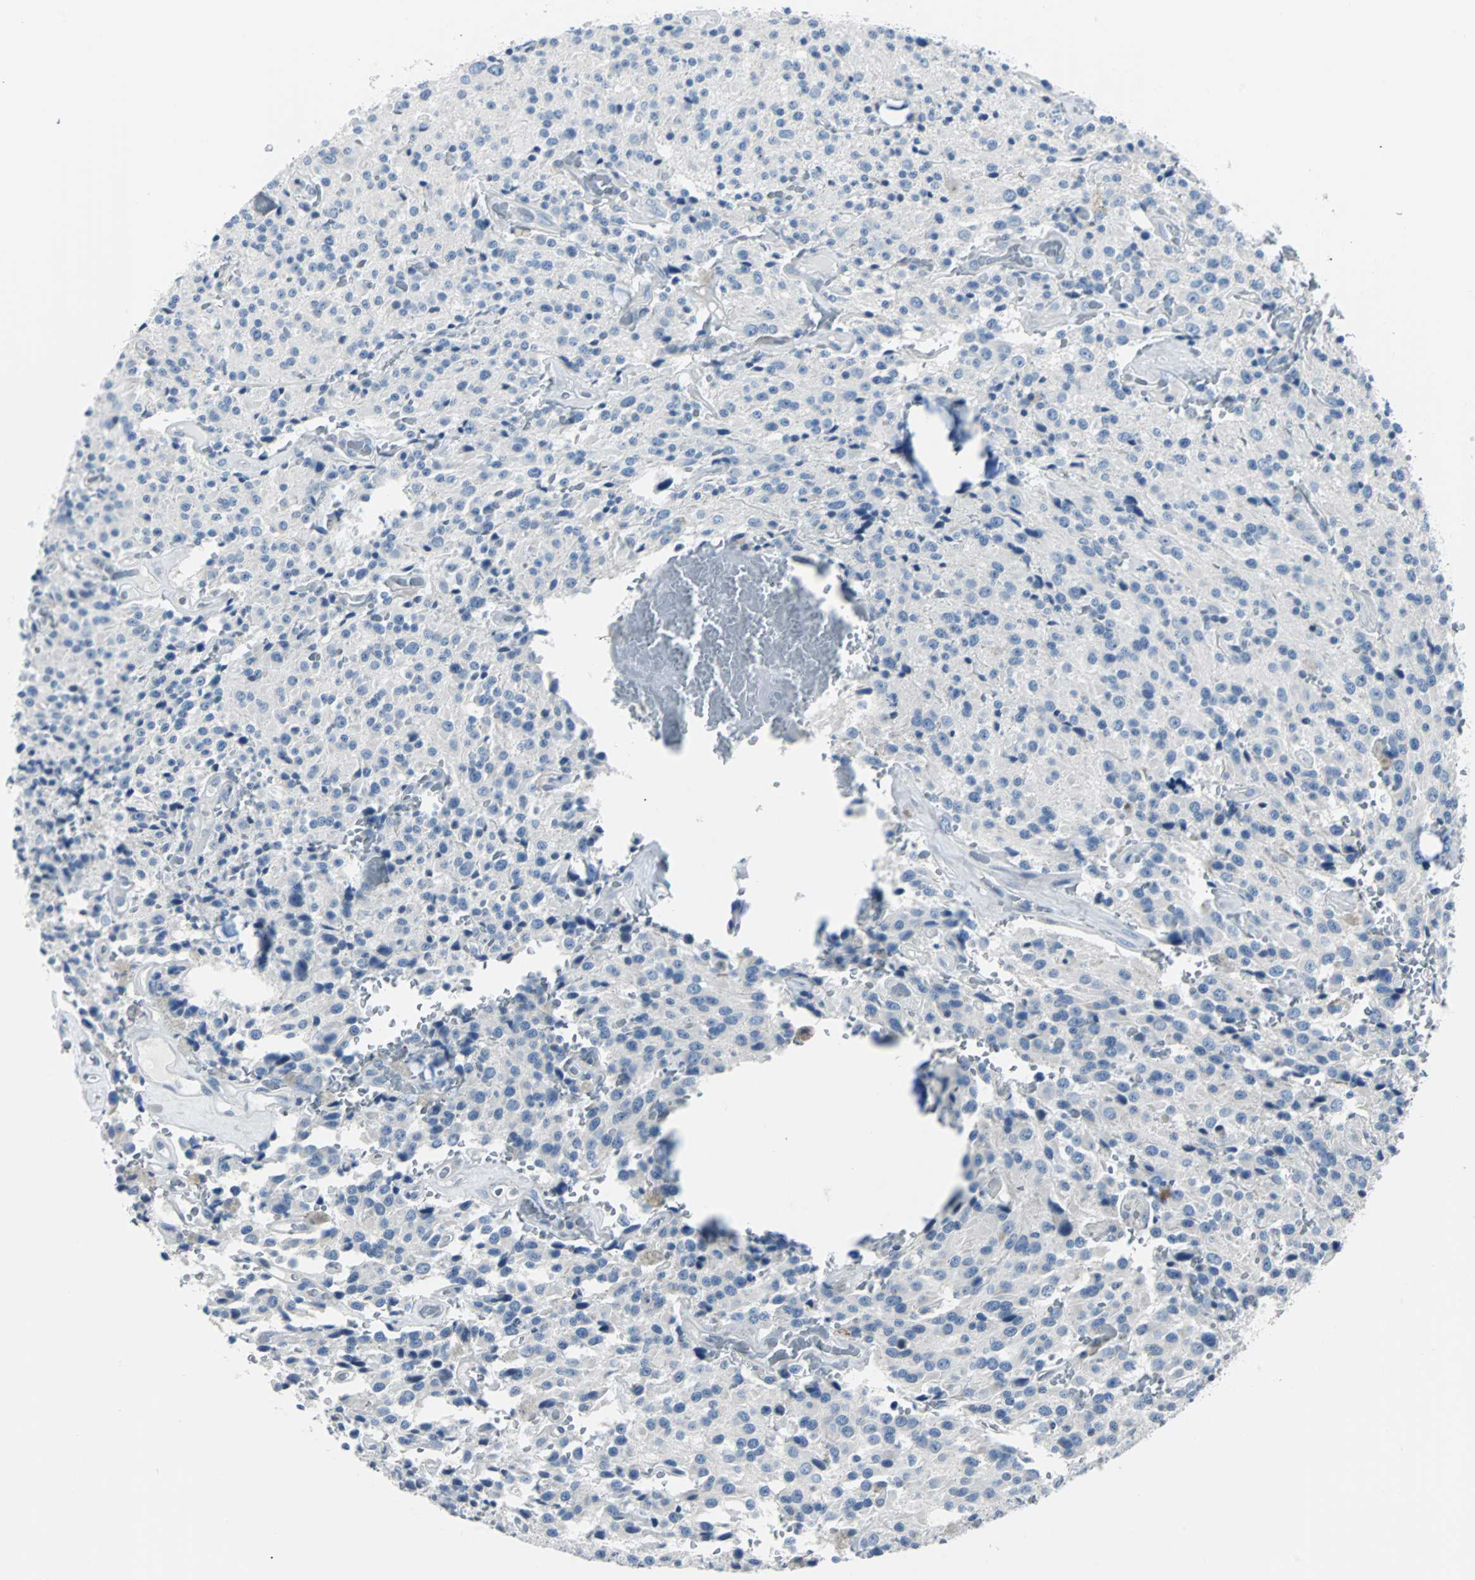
{"staining": {"intensity": "negative", "quantity": "none", "location": "none"}, "tissue": "glioma", "cell_type": "Tumor cells", "image_type": "cancer", "snomed": [{"axis": "morphology", "description": "Glioma, malignant, Low grade"}, {"axis": "topography", "description": "Brain"}], "caption": "Immunohistochemistry image of human malignant glioma (low-grade) stained for a protein (brown), which demonstrates no expression in tumor cells.", "gene": "RASA1", "patient": {"sex": "male", "age": 58}}